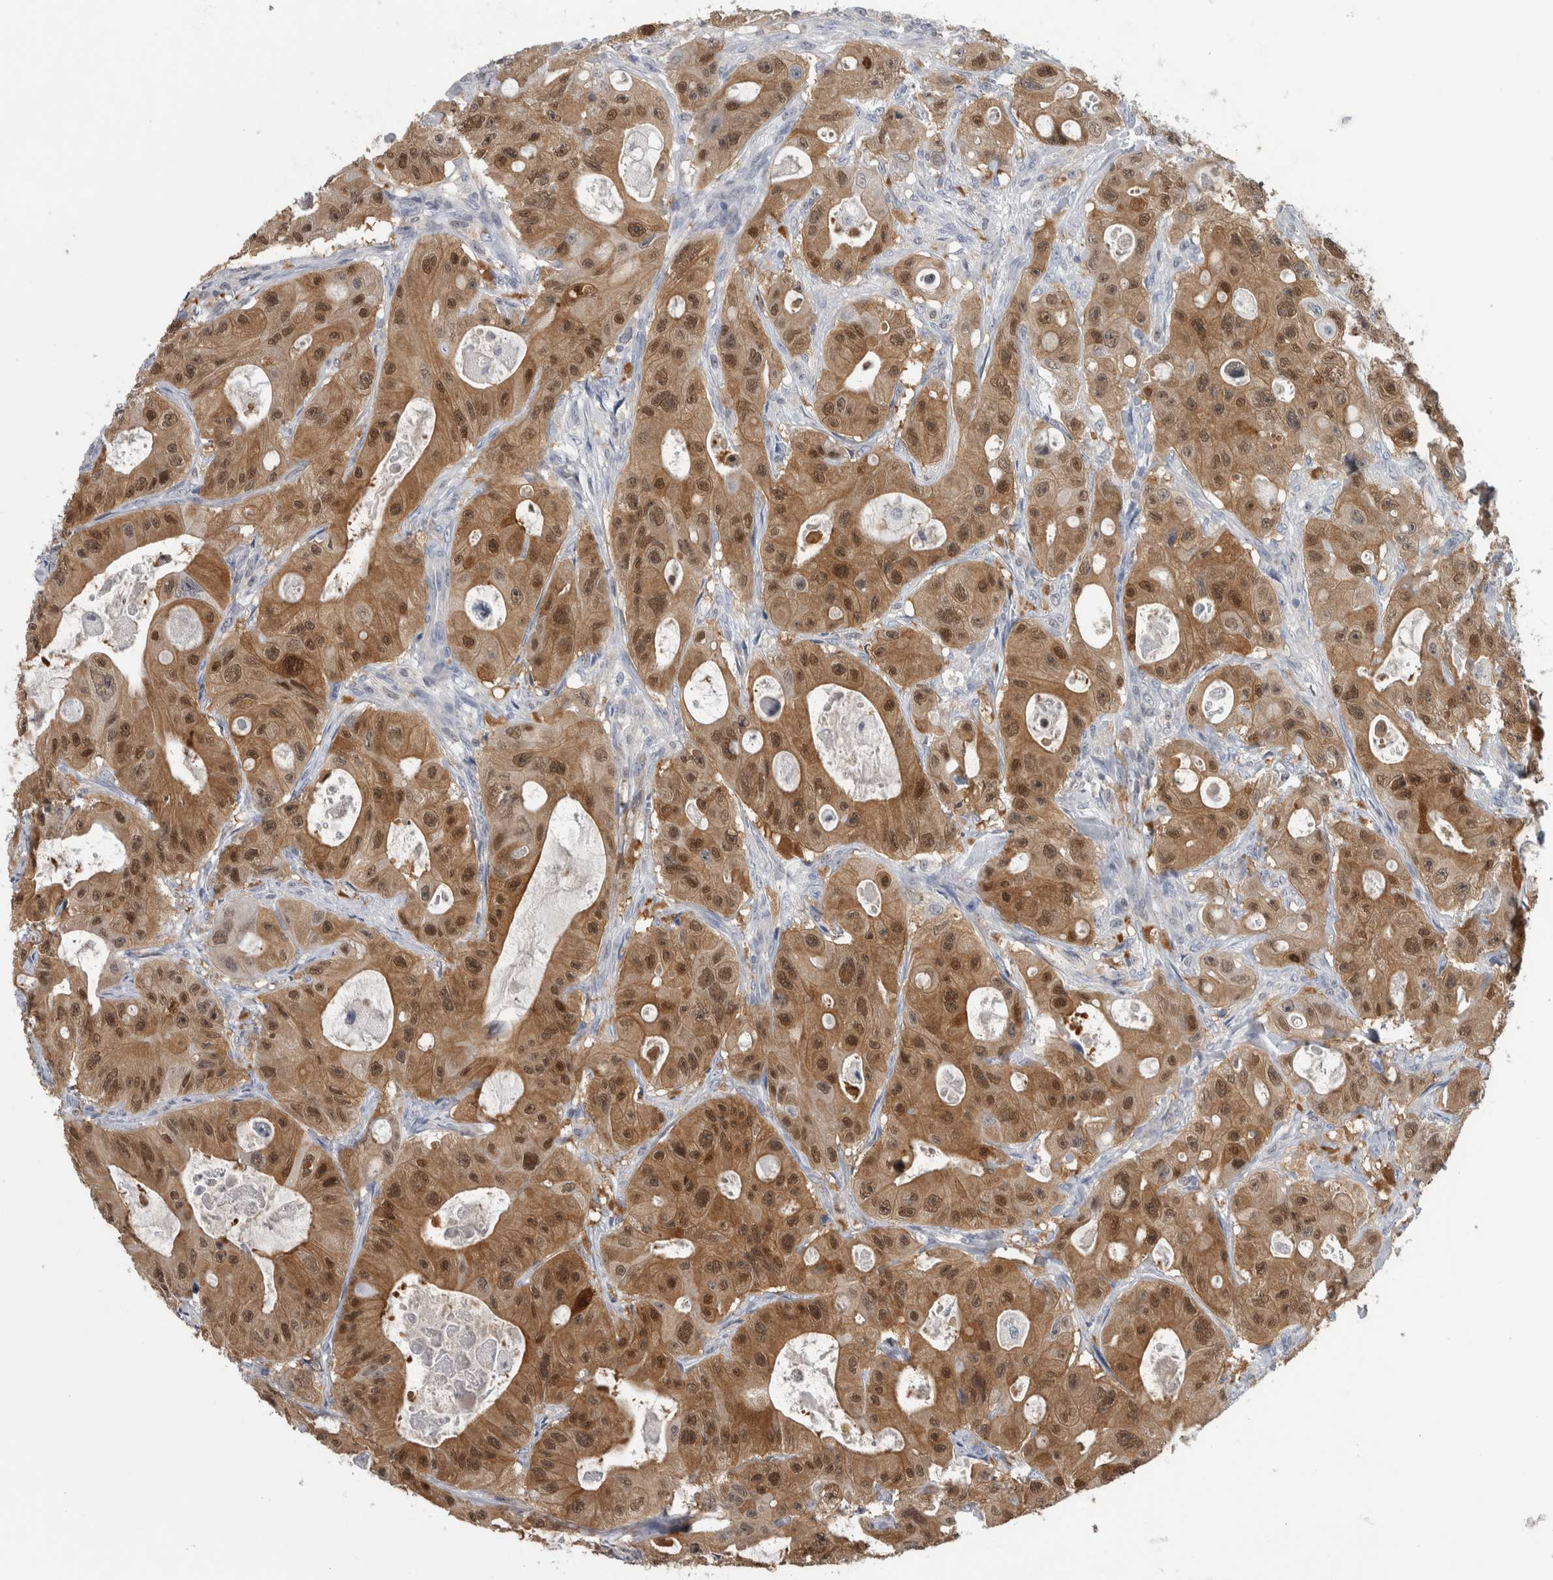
{"staining": {"intensity": "moderate", "quantity": ">75%", "location": "cytoplasmic/membranous,nuclear"}, "tissue": "colorectal cancer", "cell_type": "Tumor cells", "image_type": "cancer", "snomed": [{"axis": "morphology", "description": "Adenocarcinoma, NOS"}, {"axis": "topography", "description": "Colon"}], "caption": "Immunohistochemical staining of human adenocarcinoma (colorectal) reveals medium levels of moderate cytoplasmic/membranous and nuclear expression in about >75% of tumor cells.", "gene": "NAPRT", "patient": {"sex": "female", "age": 46}}